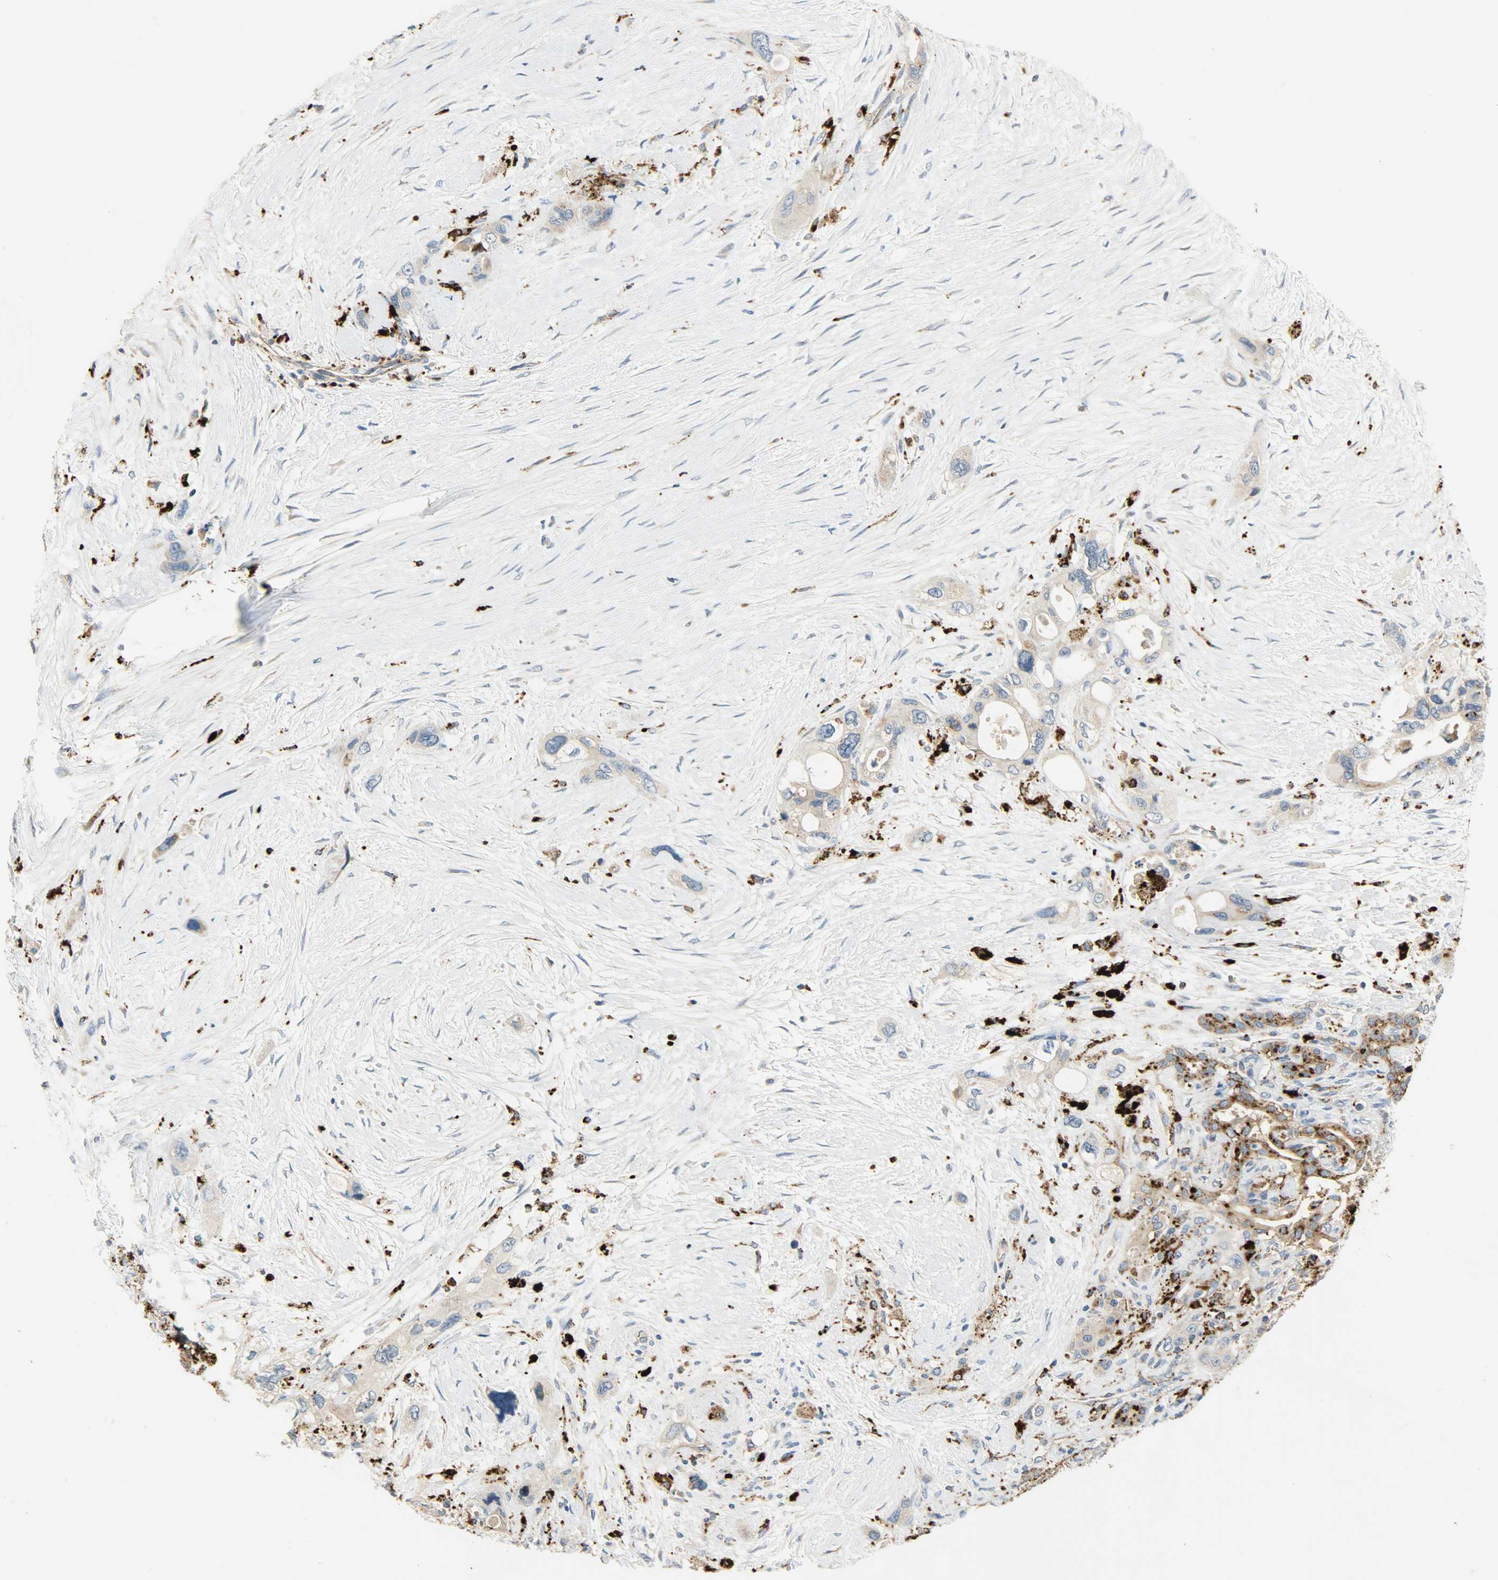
{"staining": {"intensity": "moderate", "quantity": ">75%", "location": "cytoplasmic/membranous"}, "tissue": "pancreatic cancer", "cell_type": "Tumor cells", "image_type": "cancer", "snomed": [{"axis": "morphology", "description": "Adenocarcinoma, NOS"}, {"axis": "topography", "description": "Pancreas"}], "caption": "The histopathology image exhibits a brown stain indicating the presence of a protein in the cytoplasmic/membranous of tumor cells in adenocarcinoma (pancreatic).", "gene": "ASAH1", "patient": {"sex": "male", "age": 46}}